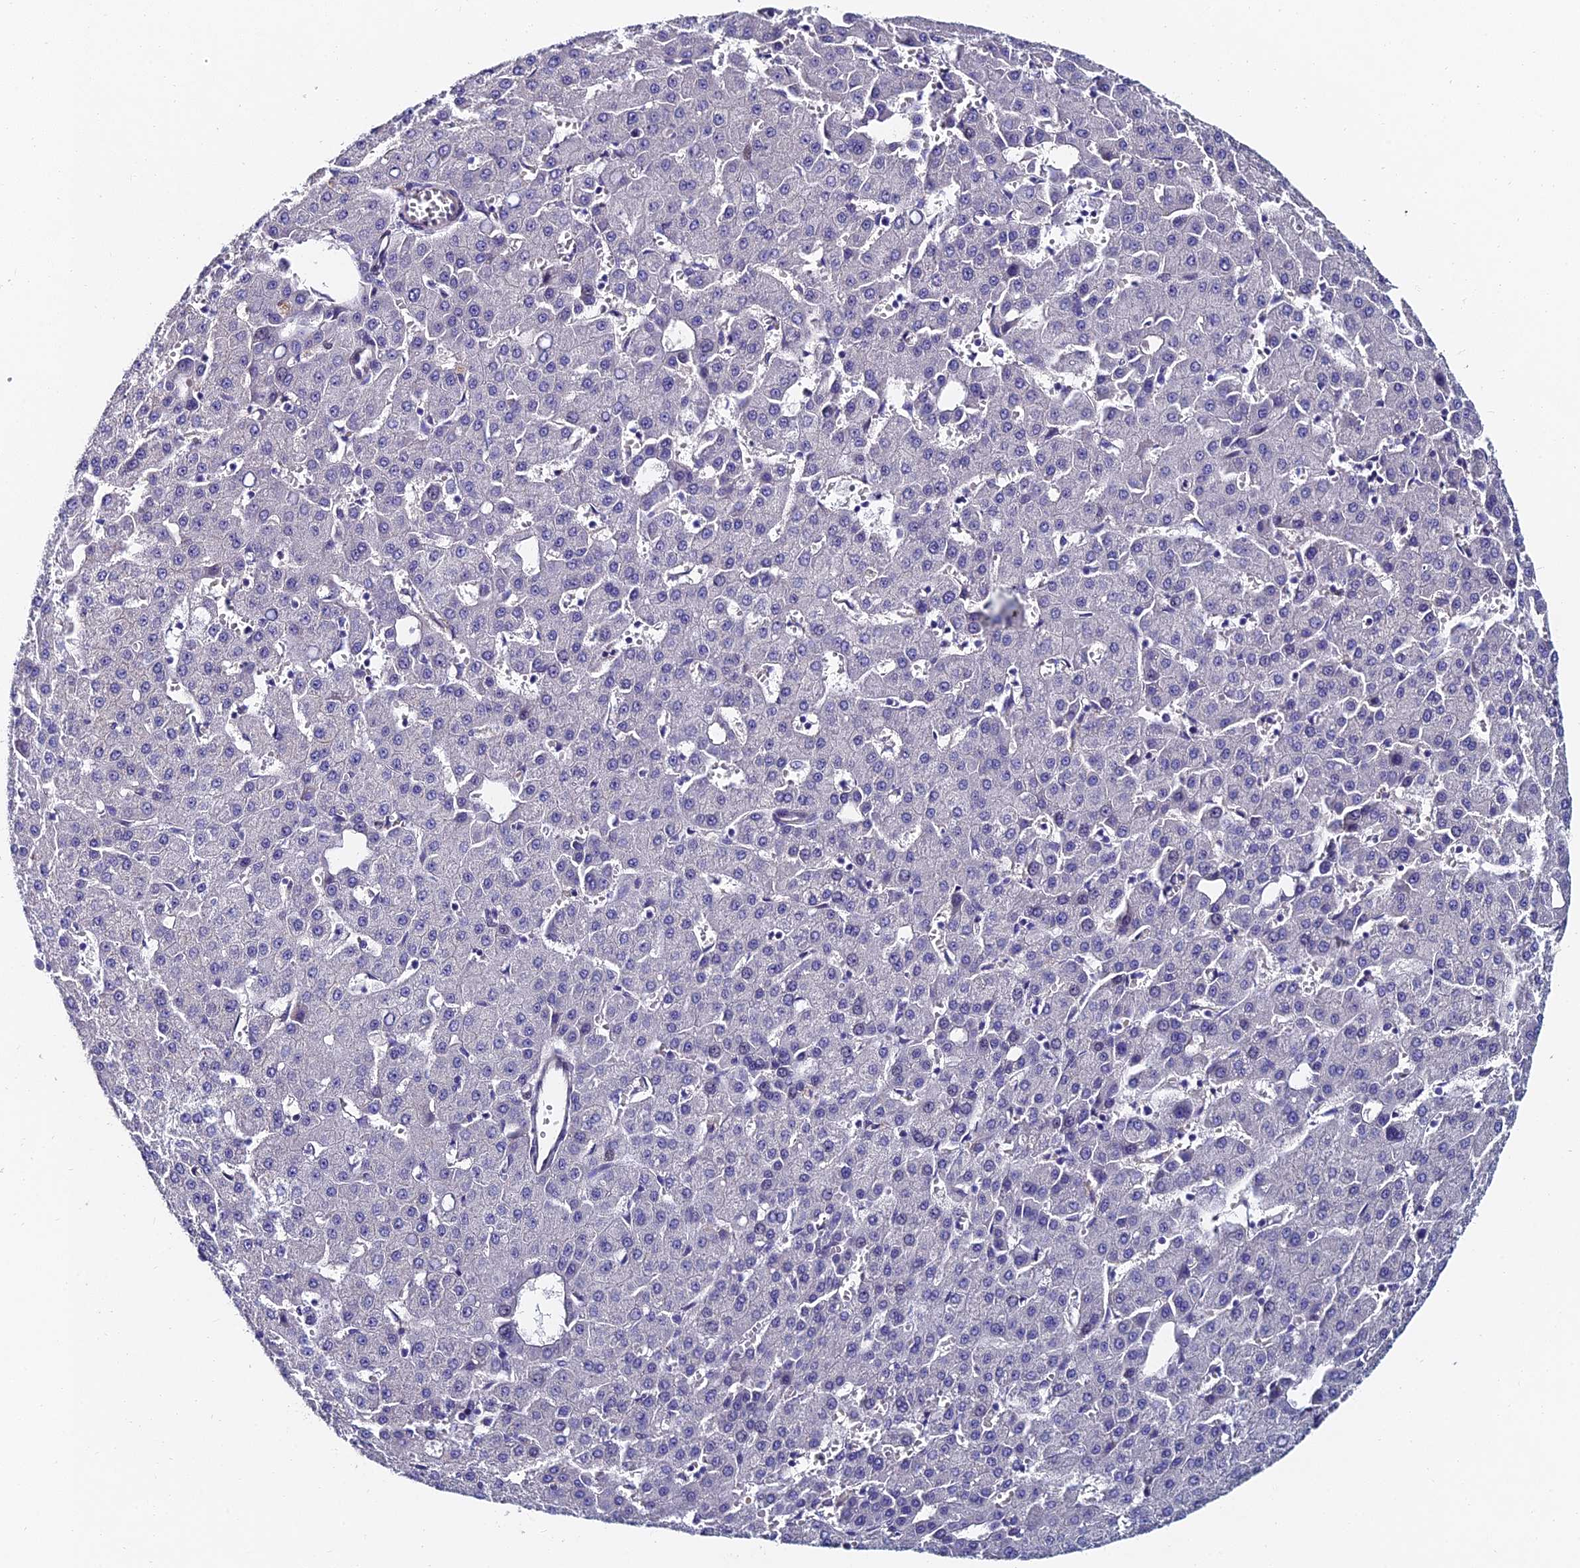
{"staining": {"intensity": "negative", "quantity": "none", "location": "none"}, "tissue": "liver cancer", "cell_type": "Tumor cells", "image_type": "cancer", "snomed": [{"axis": "morphology", "description": "Carcinoma, Hepatocellular, NOS"}, {"axis": "topography", "description": "Liver"}], "caption": "IHC photomicrograph of liver hepatocellular carcinoma stained for a protein (brown), which exhibits no expression in tumor cells.", "gene": "TRIM24", "patient": {"sex": "male", "age": 47}}